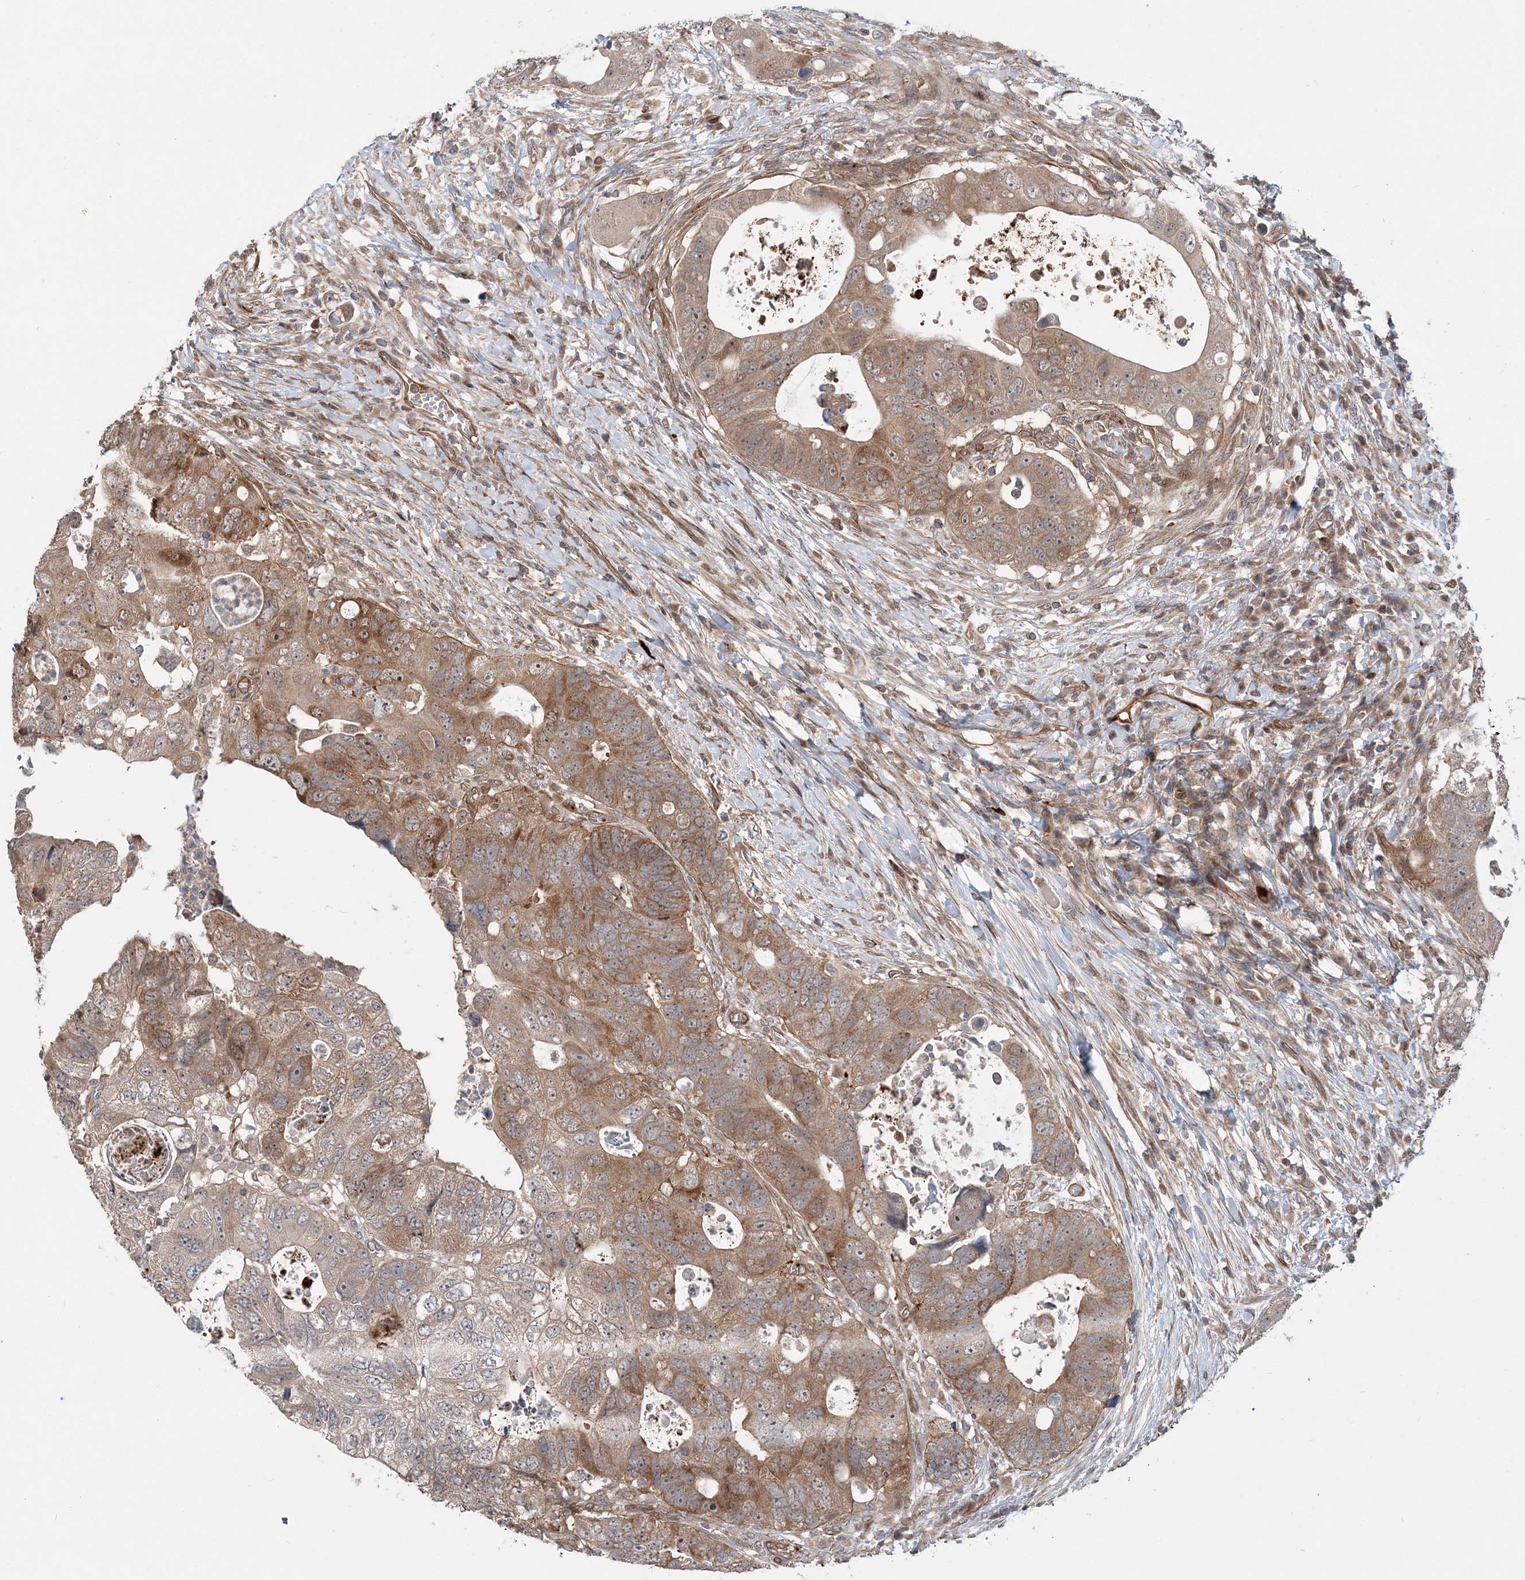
{"staining": {"intensity": "moderate", "quantity": ">75%", "location": "cytoplasmic/membranous"}, "tissue": "colorectal cancer", "cell_type": "Tumor cells", "image_type": "cancer", "snomed": [{"axis": "morphology", "description": "Adenocarcinoma, NOS"}, {"axis": "topography", "description": "Rectum"}], "caption": "This is a histology image of immunohistochemistry (IHC) staining of colorectal cancer (adenocarcinoma), which shows moderate positivity in the cytoplasmic/membranous of tumor cells.", "gene": "GEMIN5", "patient": {"sex": "male", "age": 59}}